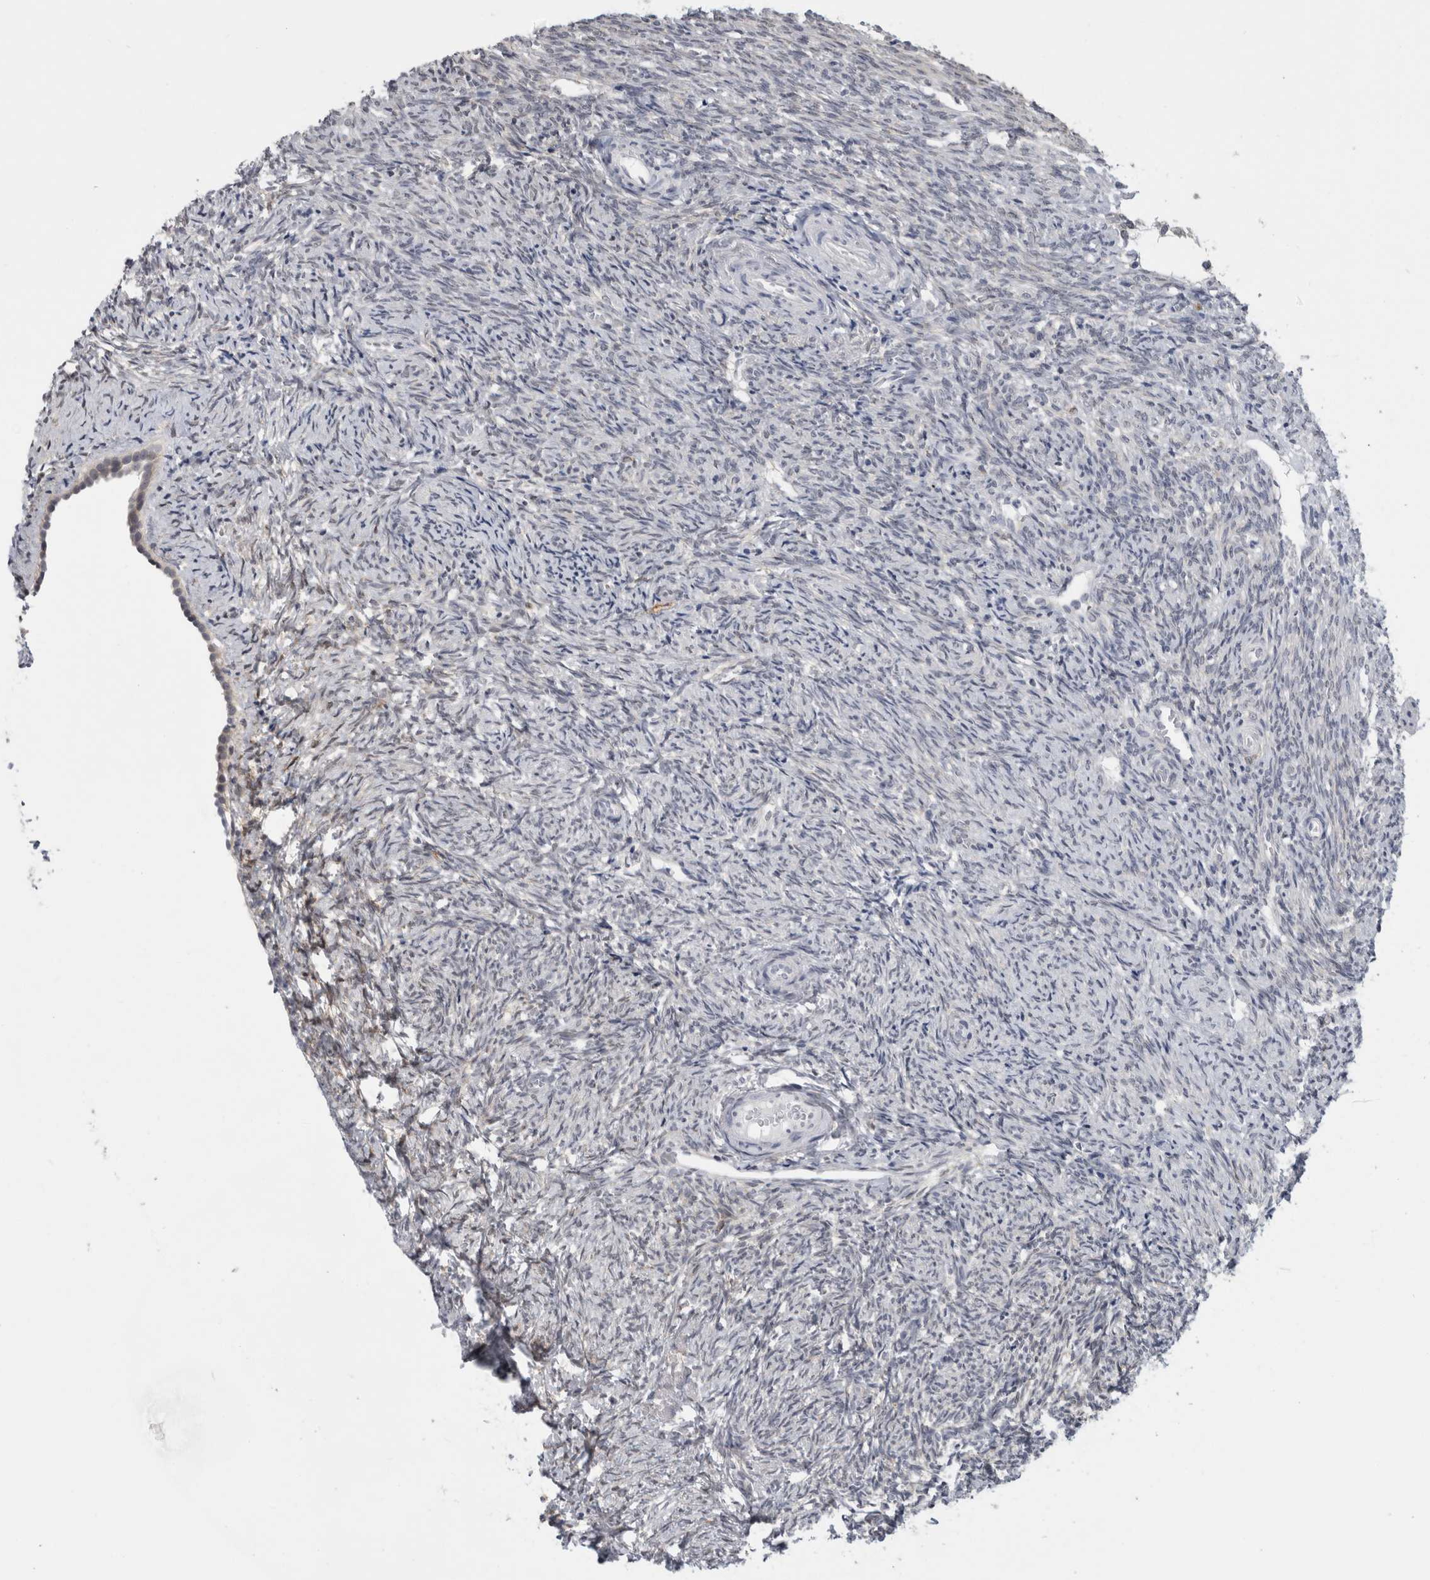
{"staining": {"intensity": "strong", "quantity": ">75%", "location": "cytoplasmic/membranous"}, "tissue": "ovary", "cell_type": "Follicle cells", "image_type": "normal", "snomed": [{"axis": "morphology", "description": "Normal tissue, NOS"}, {"axis": "topography", "description": "Ovary"}], "caption": "A high amount of strong cytoplasmic/membranous positivity is present in approximately >75% of follicle cells in benign ovary. The staining was performed using DAB, with brown indicating positive protein expression. Nuclei are stained blue with hematoxylin.", "gene": "TMEM242", "patient": {"sex": "female", "age": 41}}